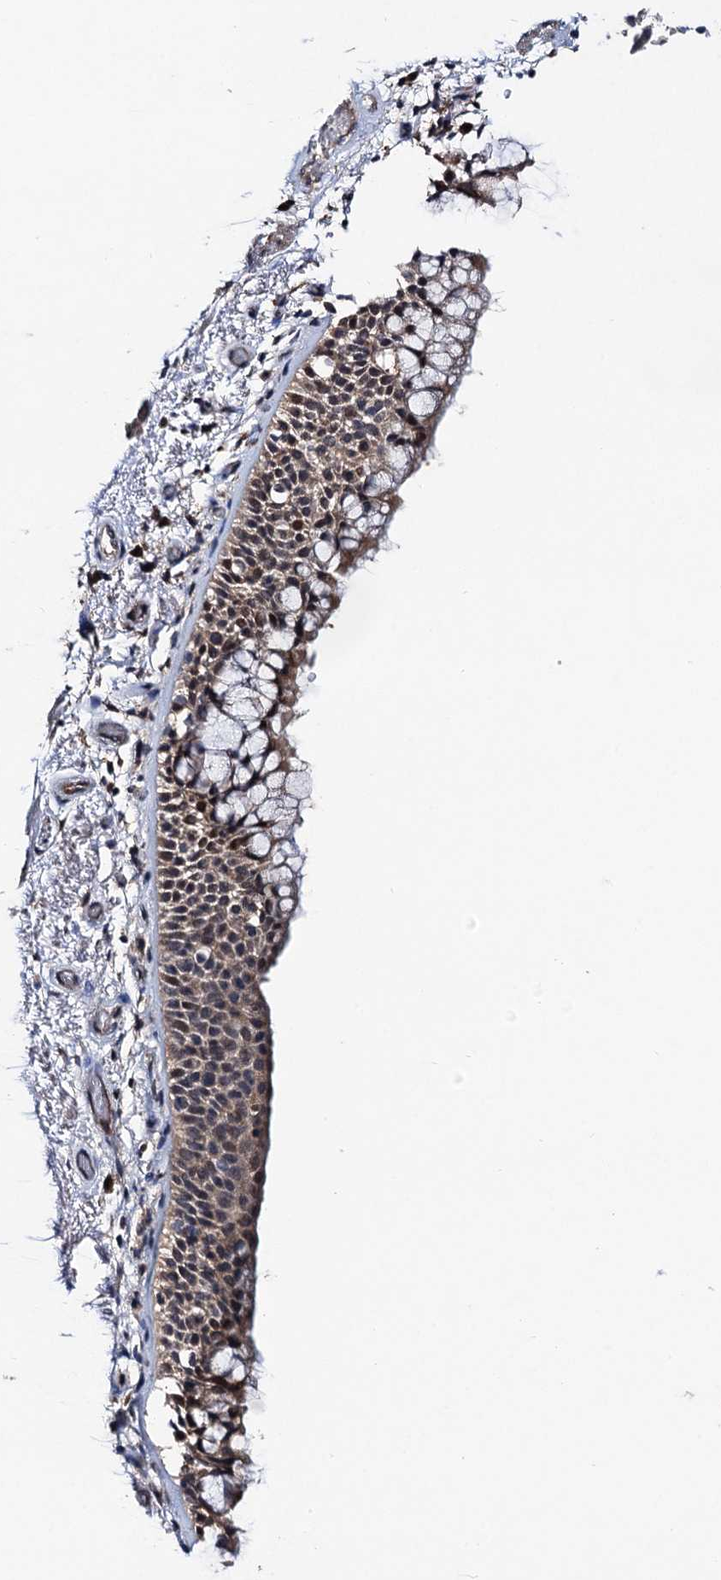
{"staining": {"intensity": "moderate", "quantity": ">75%", "location": "cytoplasmic/membranous"}, "tissue": "bronchus", "cell_type": "Respiratory epithelial cells", "image_type": "normal", "snomed": [{"axis": "morphology", "description": "Normal tissue, NOS"}, {"axis": "topography", "description": "Bronchus"}], "caption": "A brown stain labels moderate cytoplasmic/membranous positivity of a protein in respiratory epithelial cells of unremarkable human bronchus.", "gene": "TMEM39B", "patient": {"sex": "male", "age": 65}}